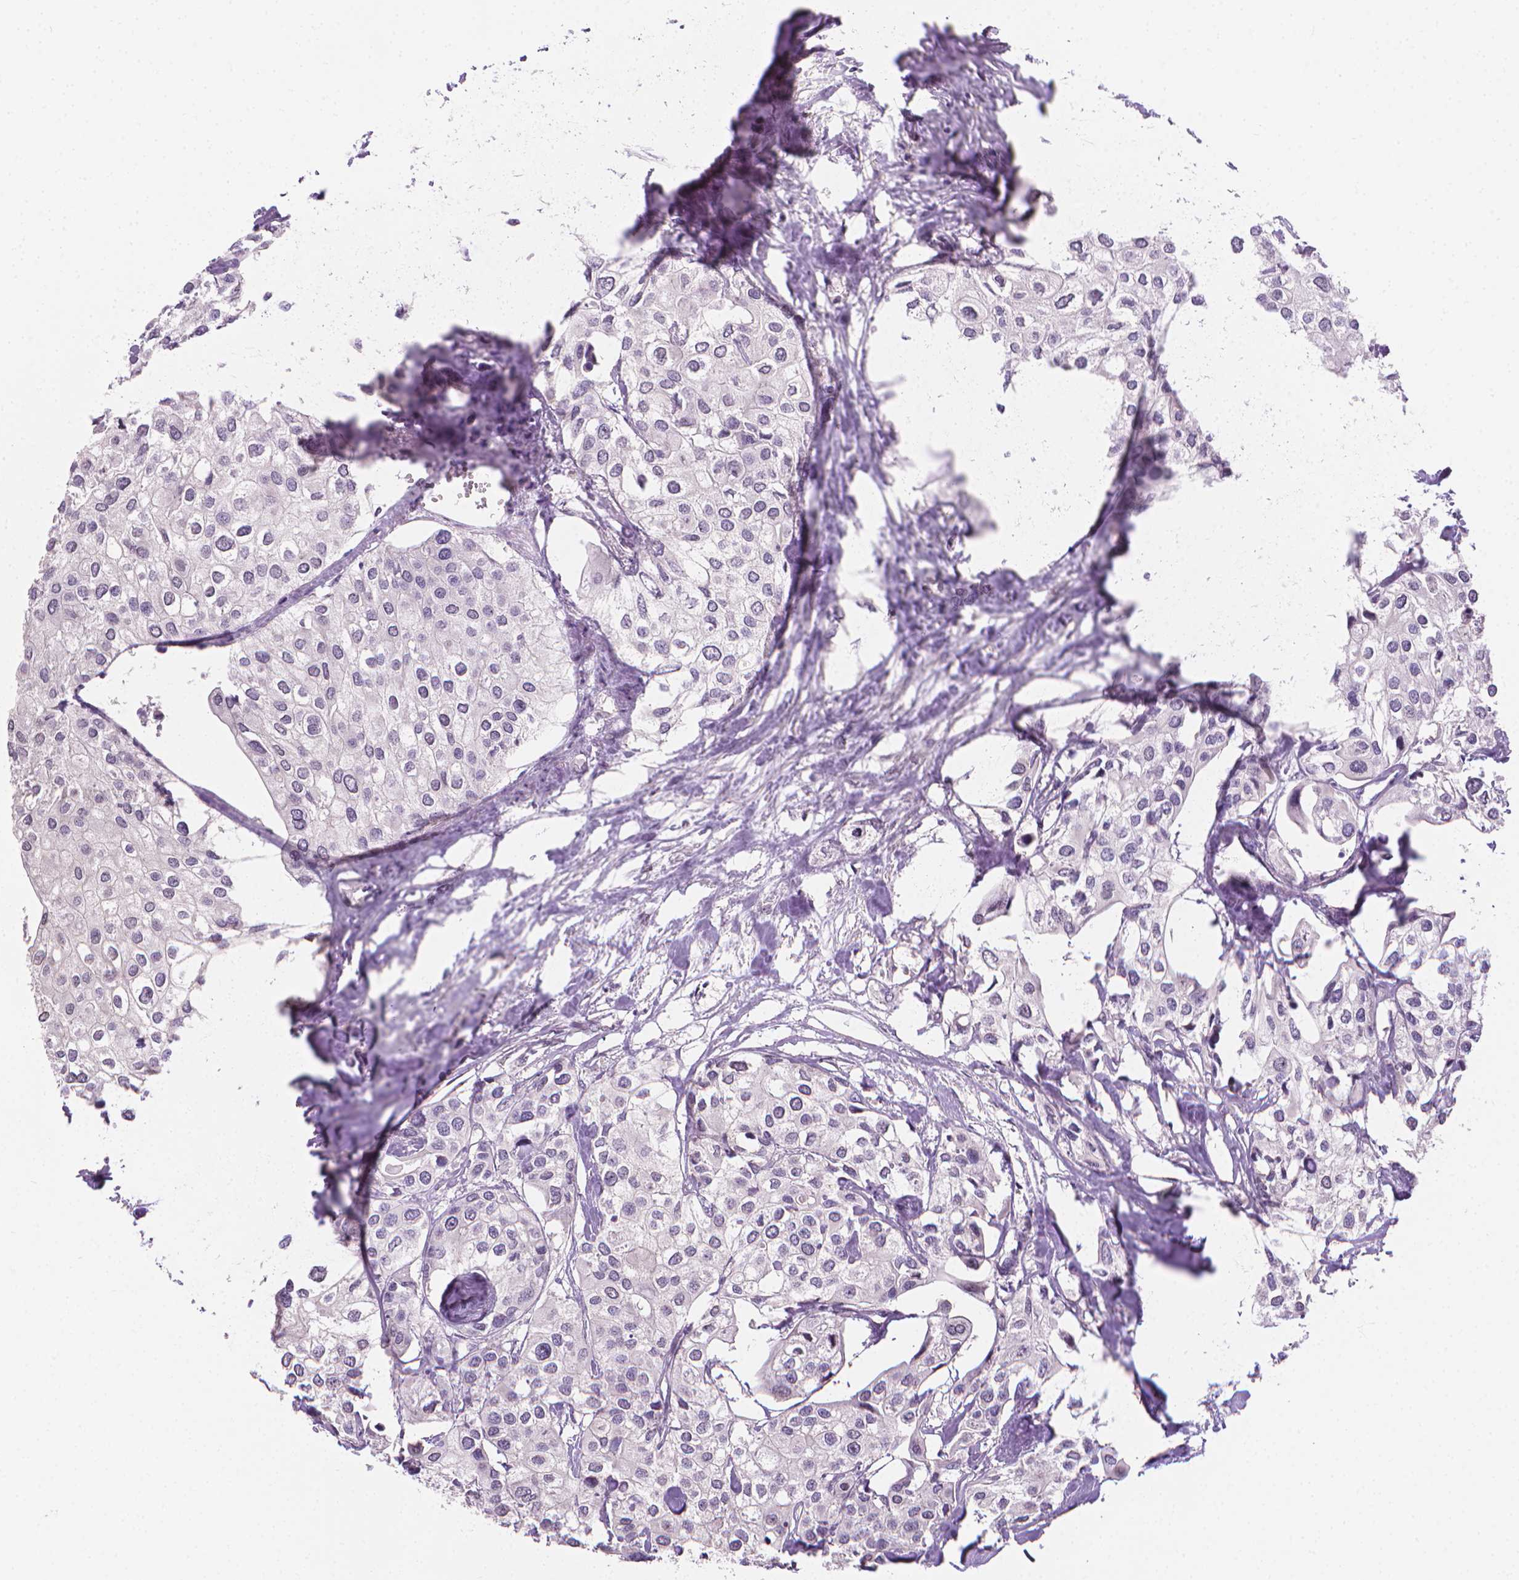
{"staining": {"intensity": "negative", "quantity": "none", "location": "none"}, "tissue": "urothelial cancer", "cell_type": "Tumor cells", "image_type": "cancer", "snomed": [{"axis": "morphology", "description": "Urothelial carcinoma, High grade"}, {"axis": "topography", "description": "Urinary bladder"}], "caption": "Immunohistochemical staining of human urothelial cancer shows no significant staining in tumor cells.", "gene": "NCAN", "patient": {"sex": "male", "age": 64}}